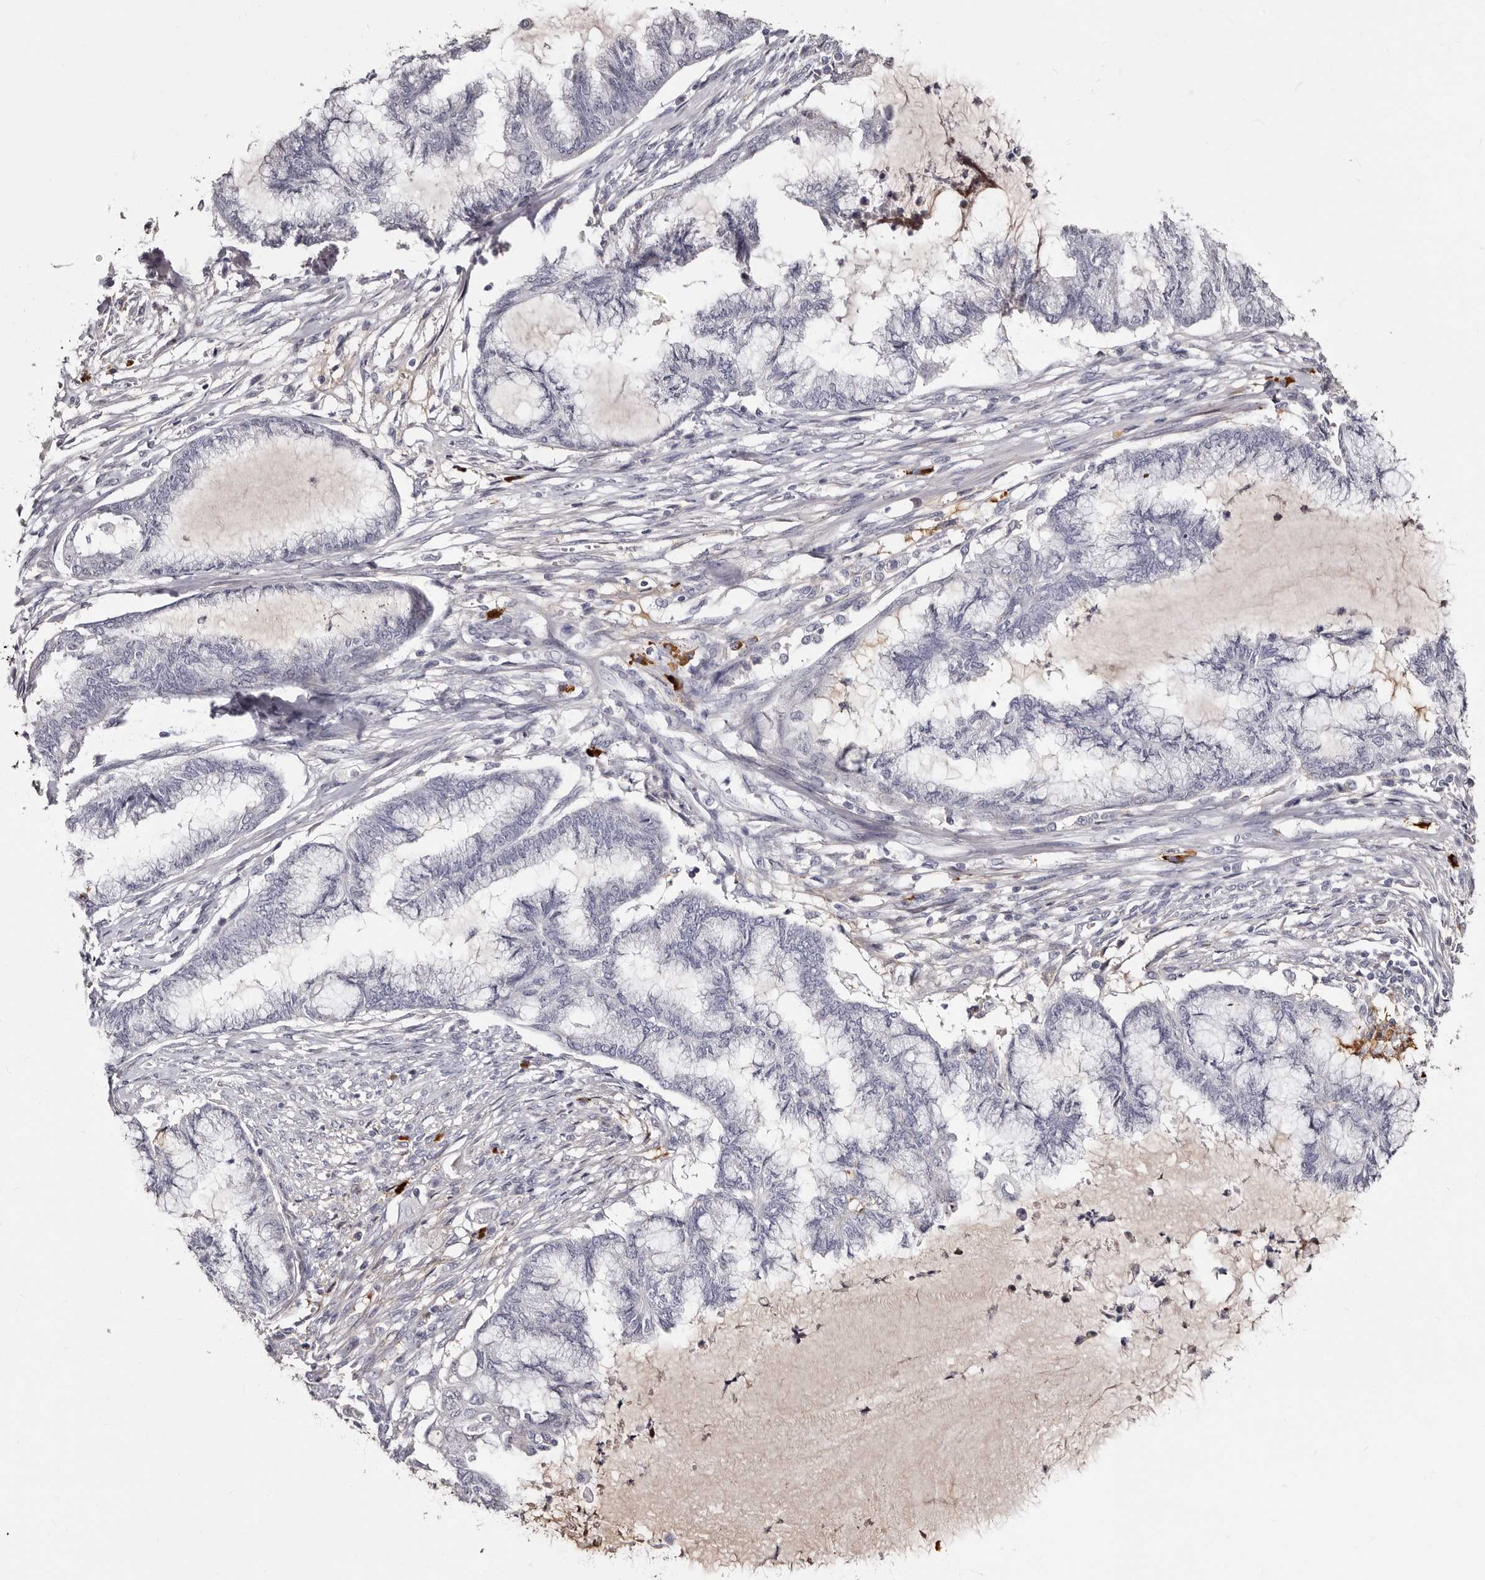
{"staining": {"intensity": "negative", "quantity": "none", "location": "none"}, "tissue": "endometrial cancer", "cell_type": "Tumor cells", "image_type": "cancer", "snomed": [{"axis": "morphology", "description": "Adenocarcinoma, NOS"}, {"axis": "topography", "description": "Endometrium"}], "caption": "An IHC photomicrograph of endometrial cancer (adenocarcinoma) is shown. There is no staining in tumor cells of endometrial cancer (adenocarcinoma).", "gene": "TBC1D22B", "patient": {"sex": "female", "age": 86}}